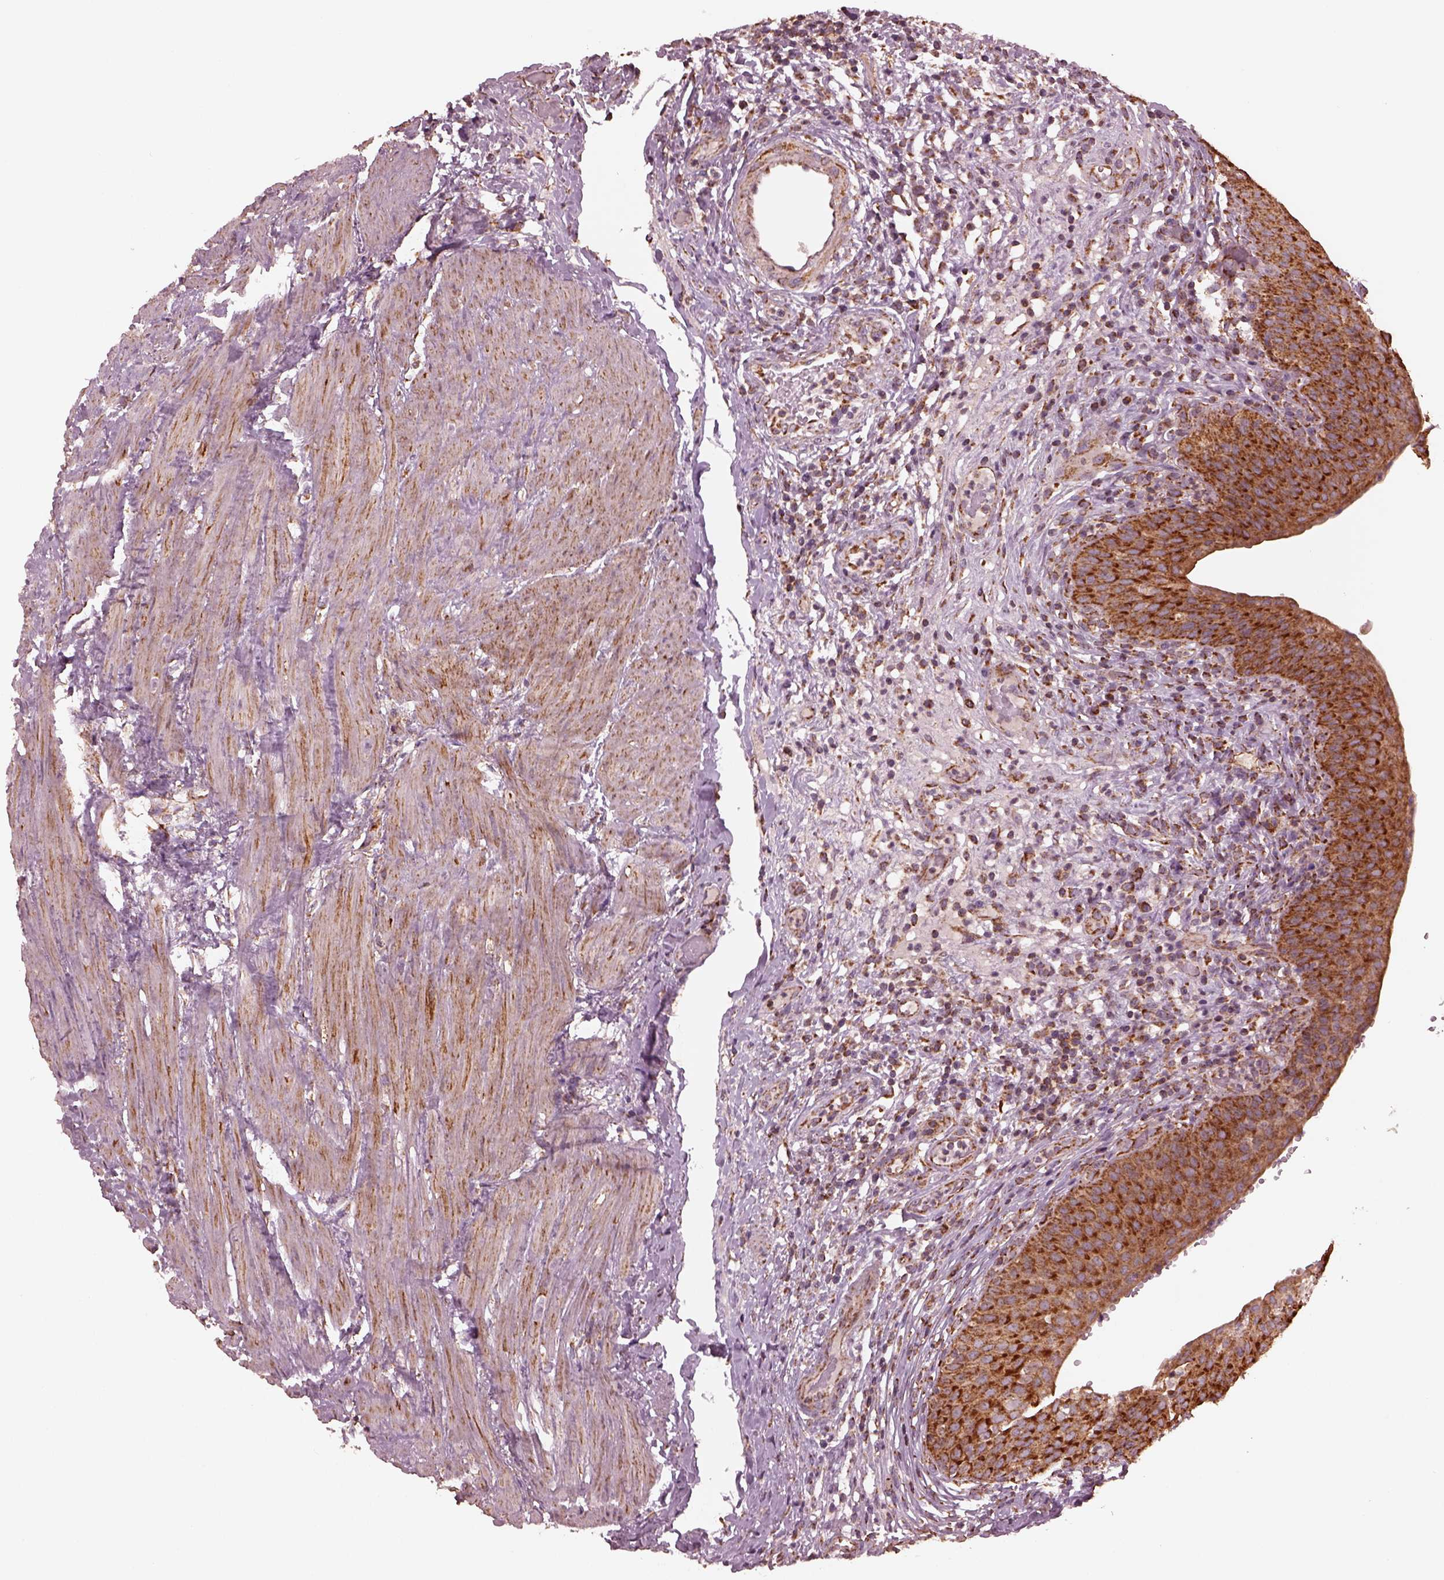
{"staining": {"intensity": "strong", "quantity": ">75%", "location": "cytoplasmic/membranous"}, "tissue": "urinary bladder", "cell_type": "Urothelial cells", "image_type": "normal", "snomed": [{"axis": "morphology", "description": "Normal tissue, NOS"}, {"axis": "topography", "description": "Urinary bladder"}], "caption": "Immunohistochemical staining of unremarkable urinary bladder shows strong cytoplasmic/membranous protein expression in about >75% of urothelial cells.", "gene": "NDUFB10", "patient": {"sex": "male", "age": 66}}